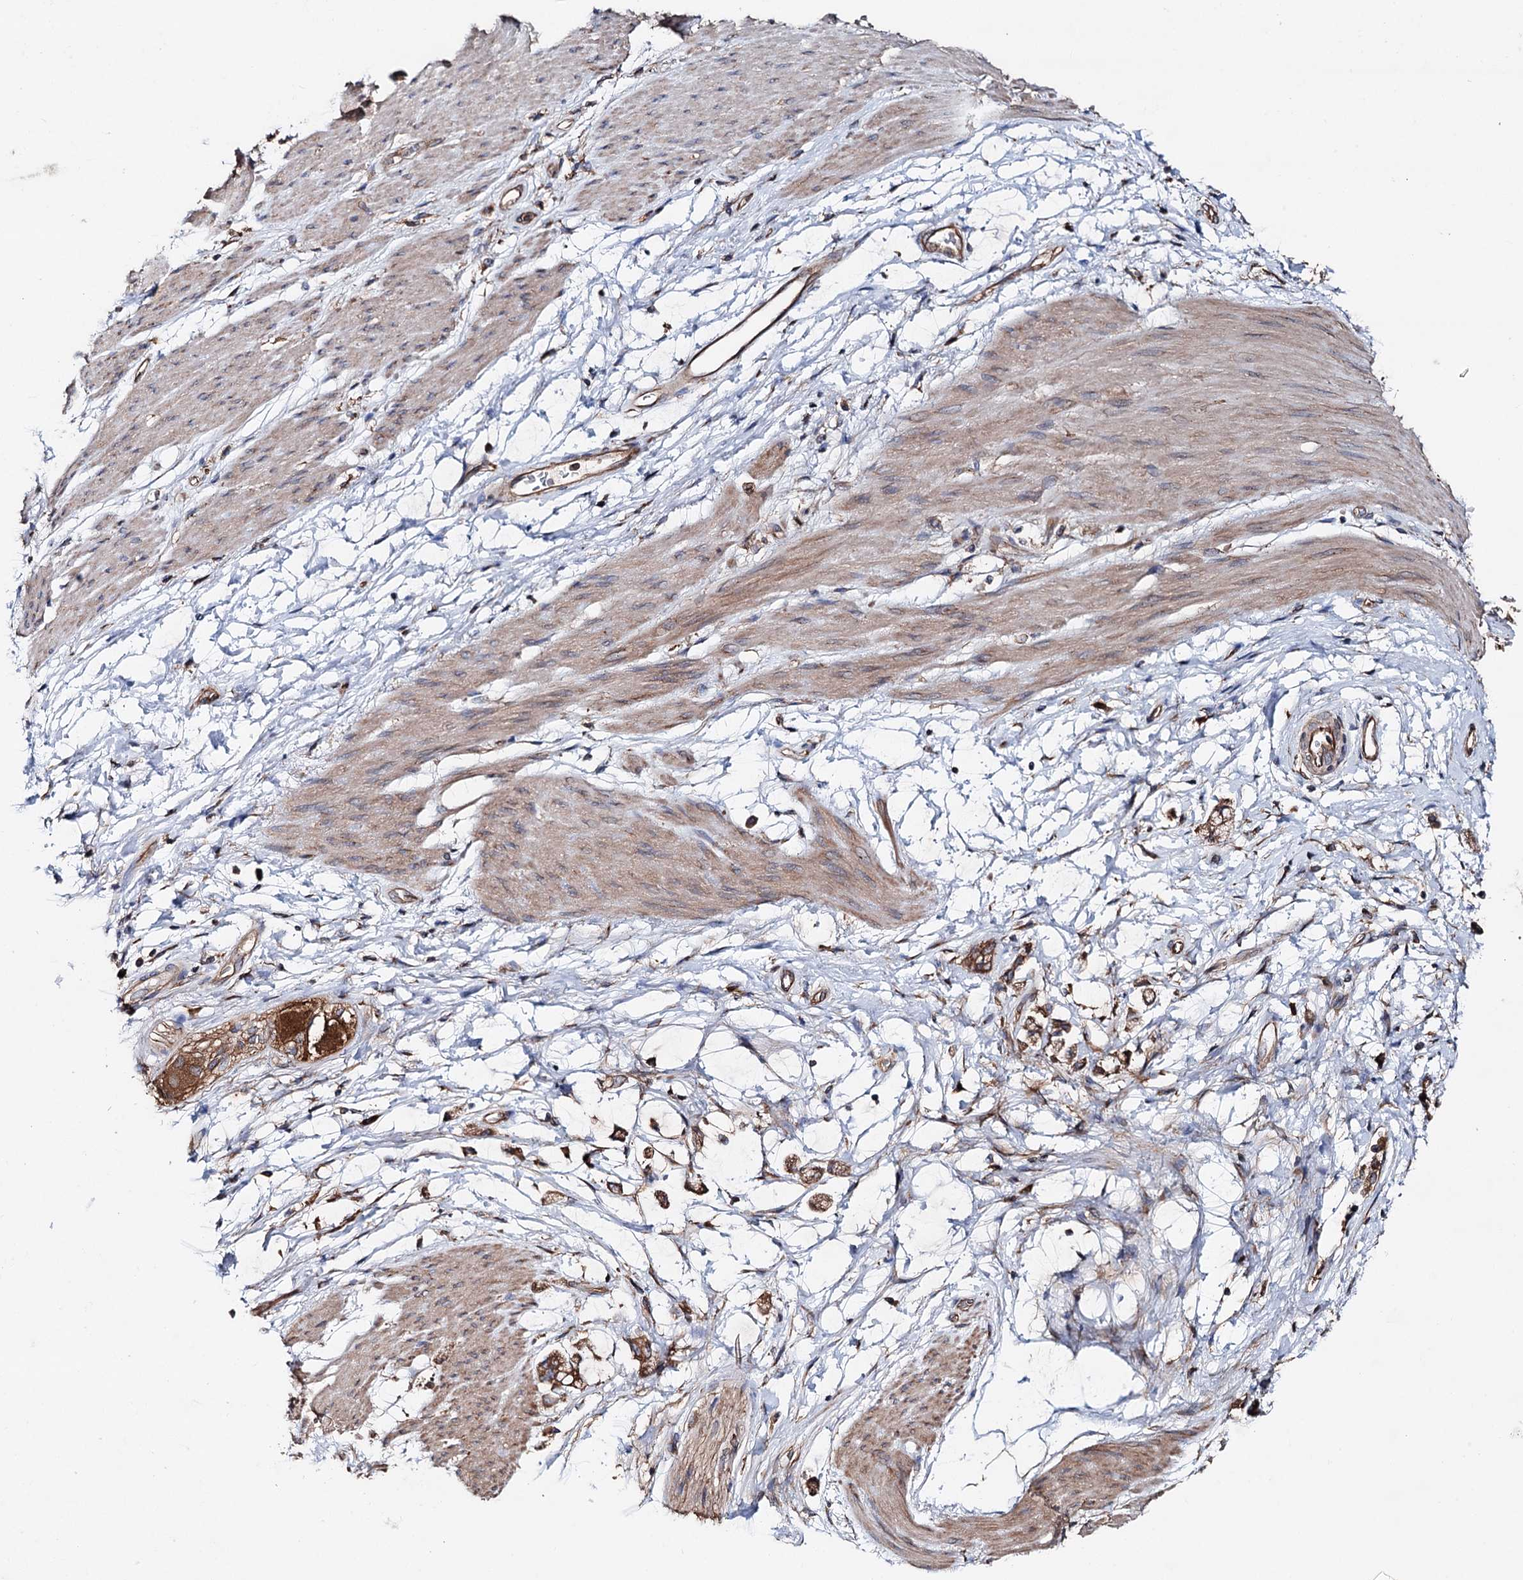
{"staining": {"intensity": "moderate", "quantity": ">75%", "location": "cytoplasmic/membranous"}, "tissue": "stomach cancer", "cell_type": "Tumor cells", "image_type": "cancer", "snomed": [{"axis": "morphology", "description": "Adenocarcinoma, NOS"}, {"axis": "topography", "description": "Stomach"}], "caption": "IHC staining of stomach cancer (adenocarcinoma), which displays medium levels of moderate cytoplasmic/membranous expression in about >75% of tumor cells indicating moderate cytoplasmic/membranous protein staining. The staining was performed using DAB (3,3'-diaminobenzidine) (brown) for protein detection and nuclei were counterstained in hematoxylin (blue).", "gene": "ERP29", "patient": {"sex": "female", "age": 60}}